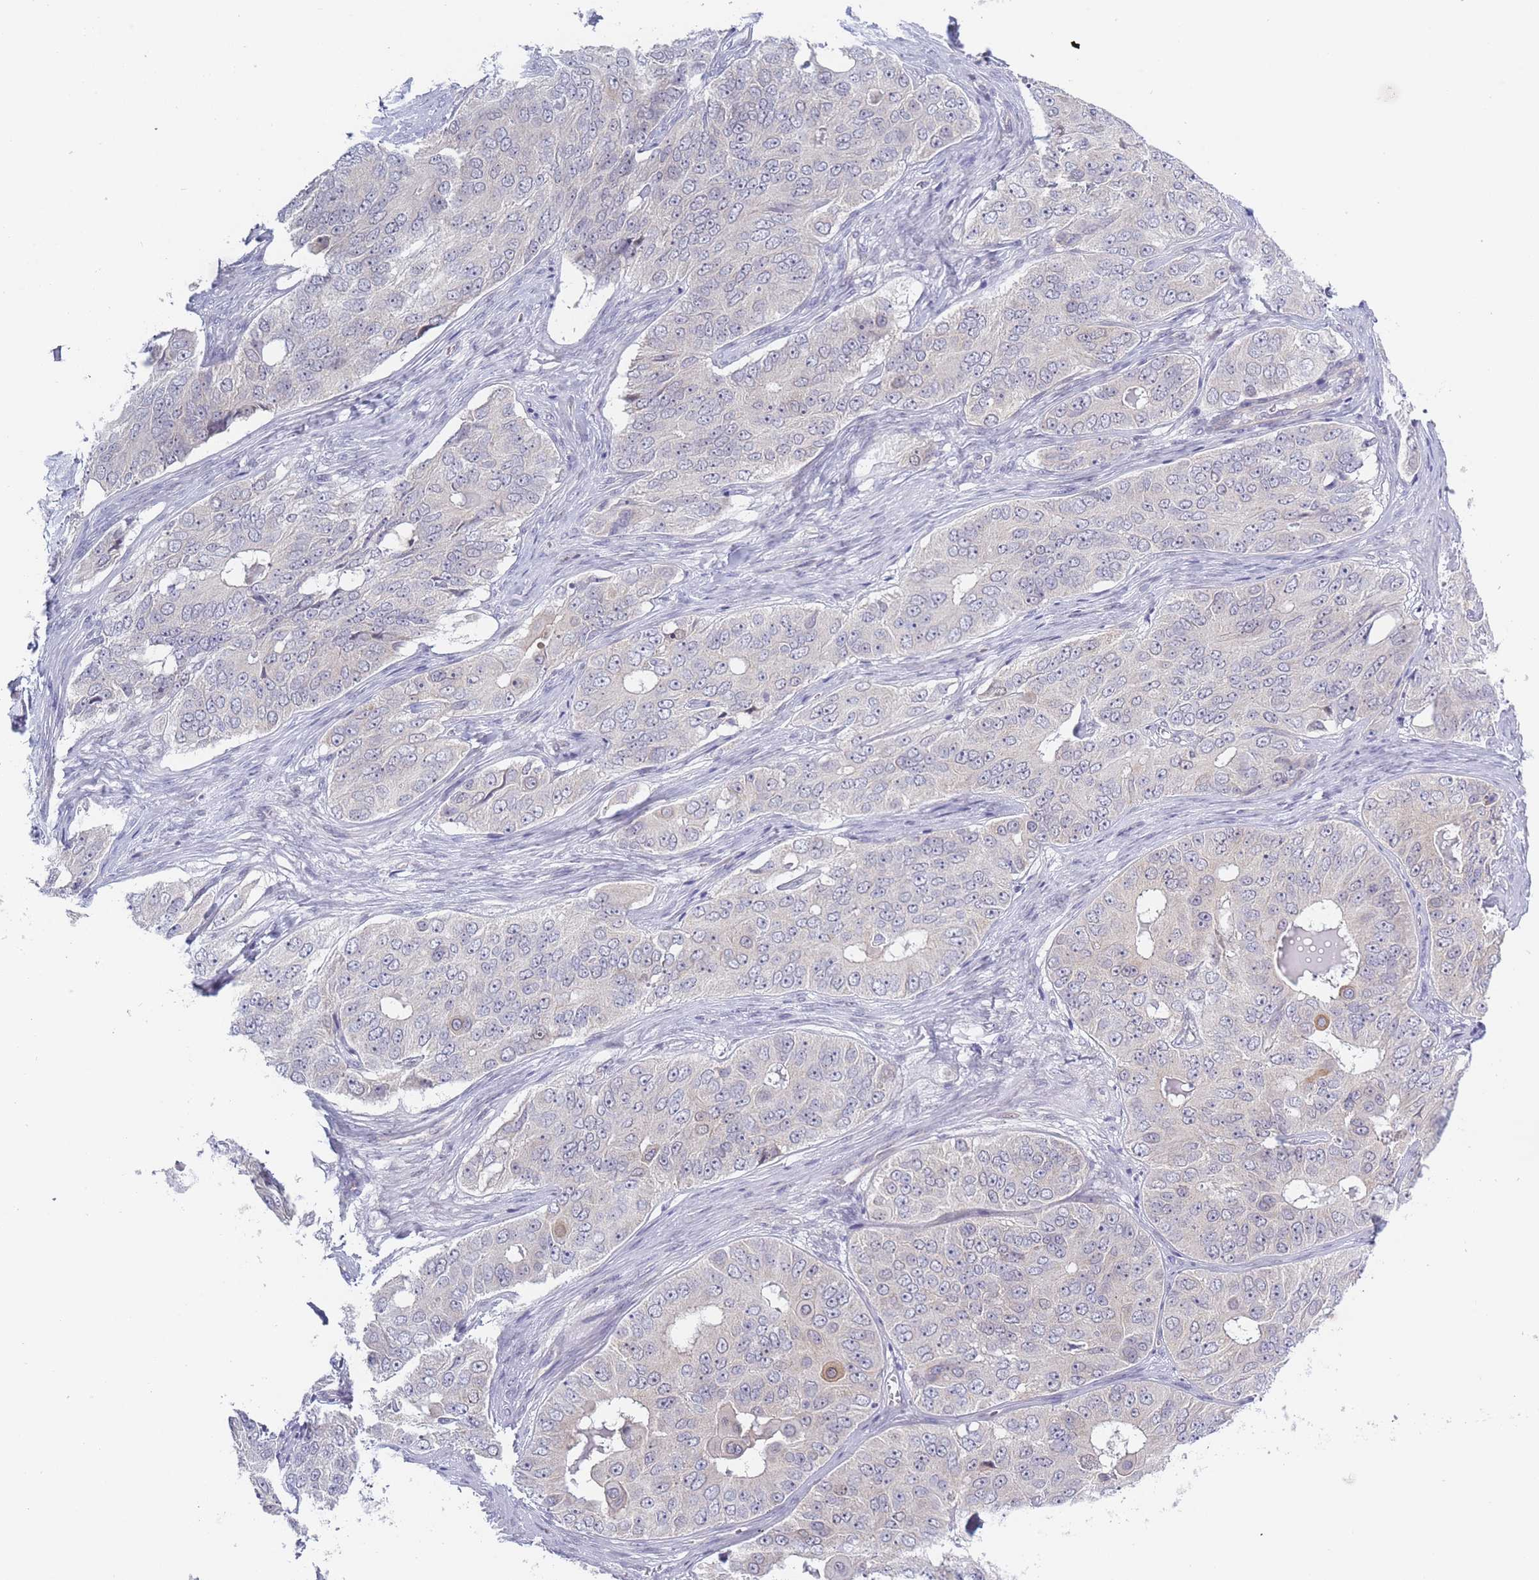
{"staining": {"intensity": "weak", "quantity": "<25%", "location": "cytoplasmic/membranous"}, "tissue": "ovarian cancer", "cell_type": "Tumor cells", "image_type": "cancer", "snomed": [{"axis": "morphology", "description": "Carcinoma, endometroid"}, {"axis": "topography", "description": "Ovary"}], "caption": "There is no significant expression in tumor cells of ovarian cancer.", "gene": "FAM227B", "patient": {"sex": "female", "age": 51}}